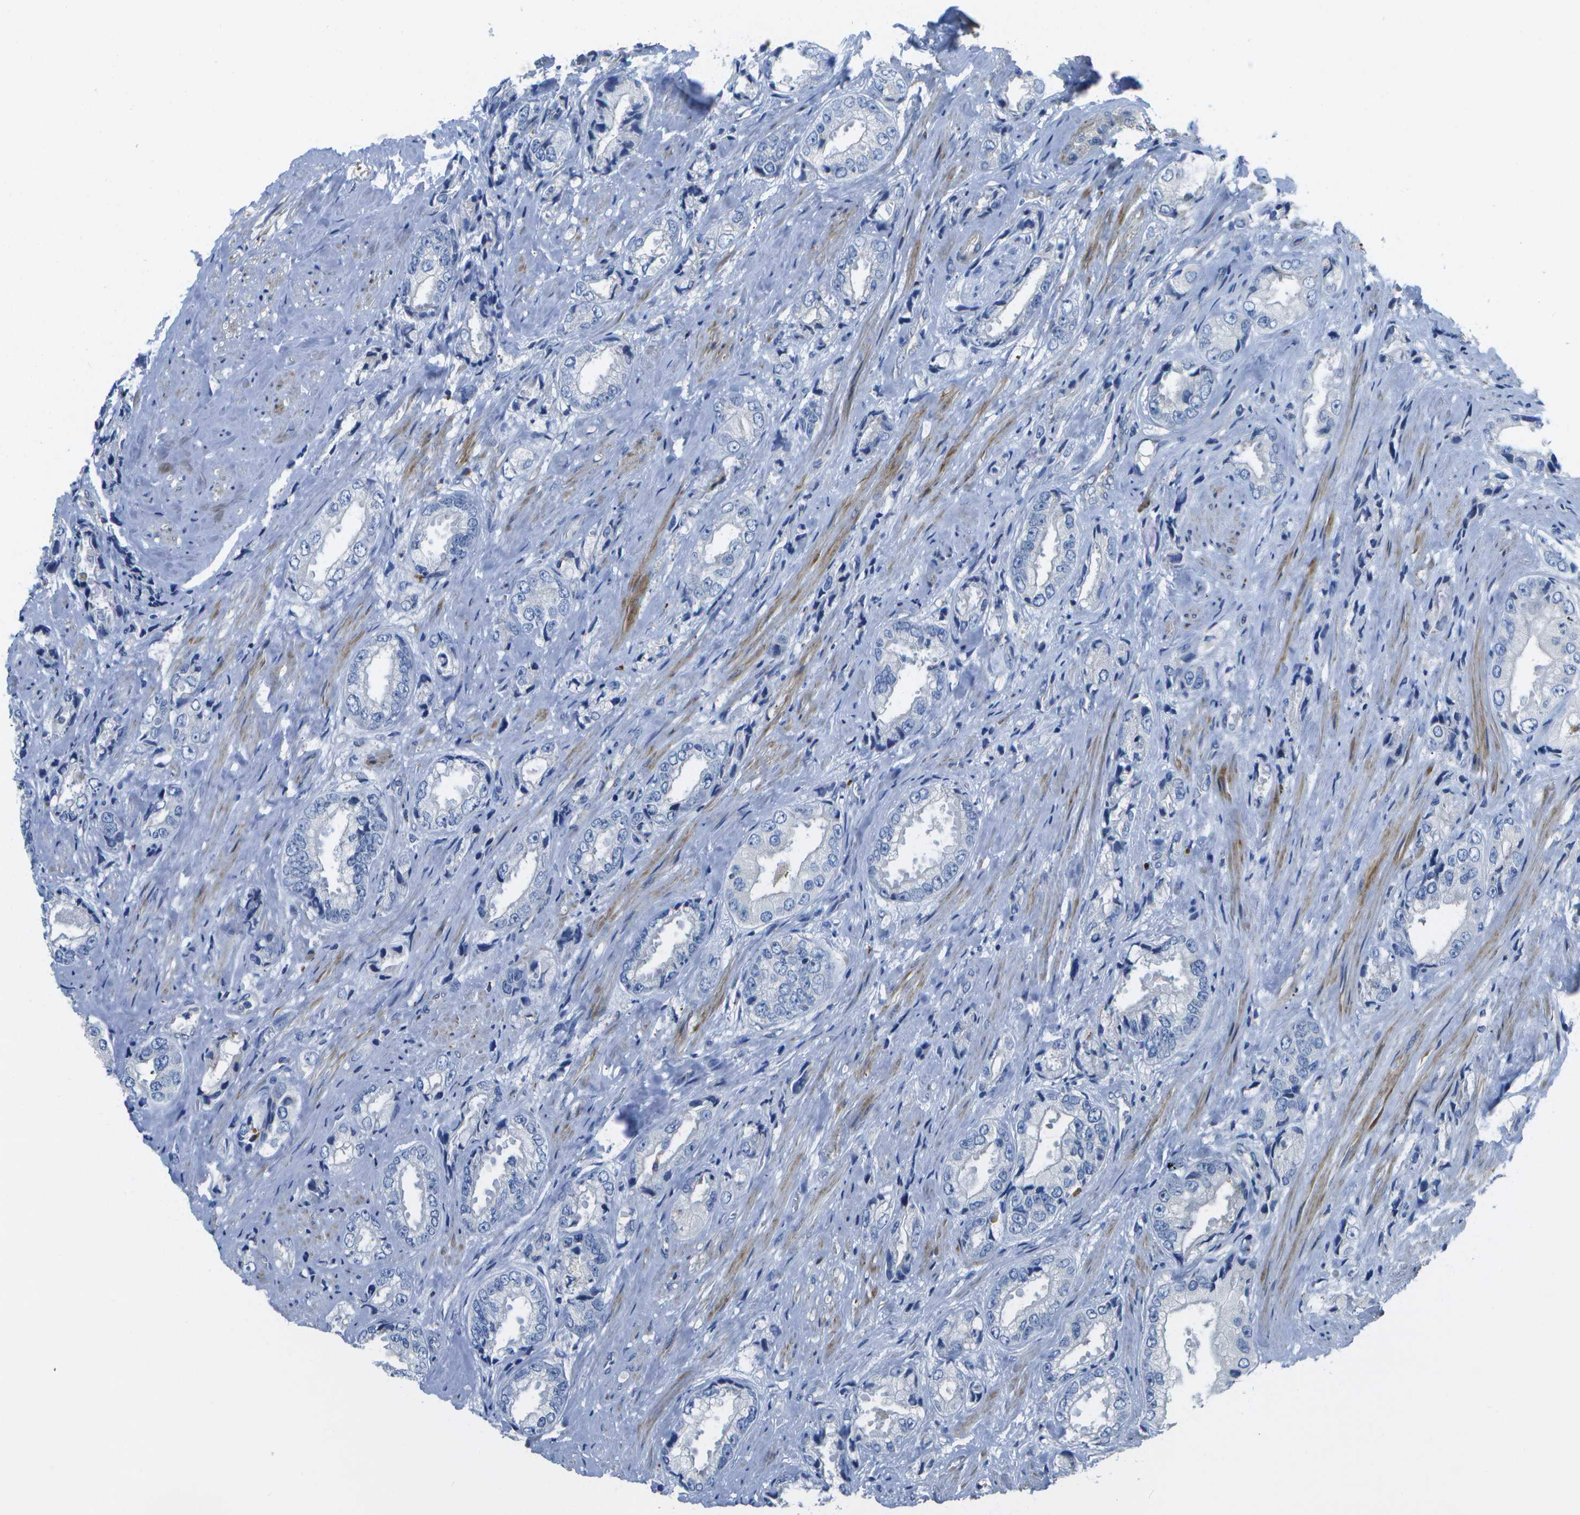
{"staining": {"intensity": "negative", "quantity": "none", "location": "none"}, "tissue": "prostate cancer", "cell_type": "Tumor cells", "image_type": "cancer", "snomed": [{"axis": "morphology", "description": "Adenocarcinoma, High grade"}, {"axis": "topography", "description": "Prostate"}], "caption": "IHC photomicrograph of high-grade adenocarcinoma (prostate) stained for a protein (brown), which shows no expression in tumor cells.", "gene": "DCT", "patient": {"sex": "male", "age": 61}}